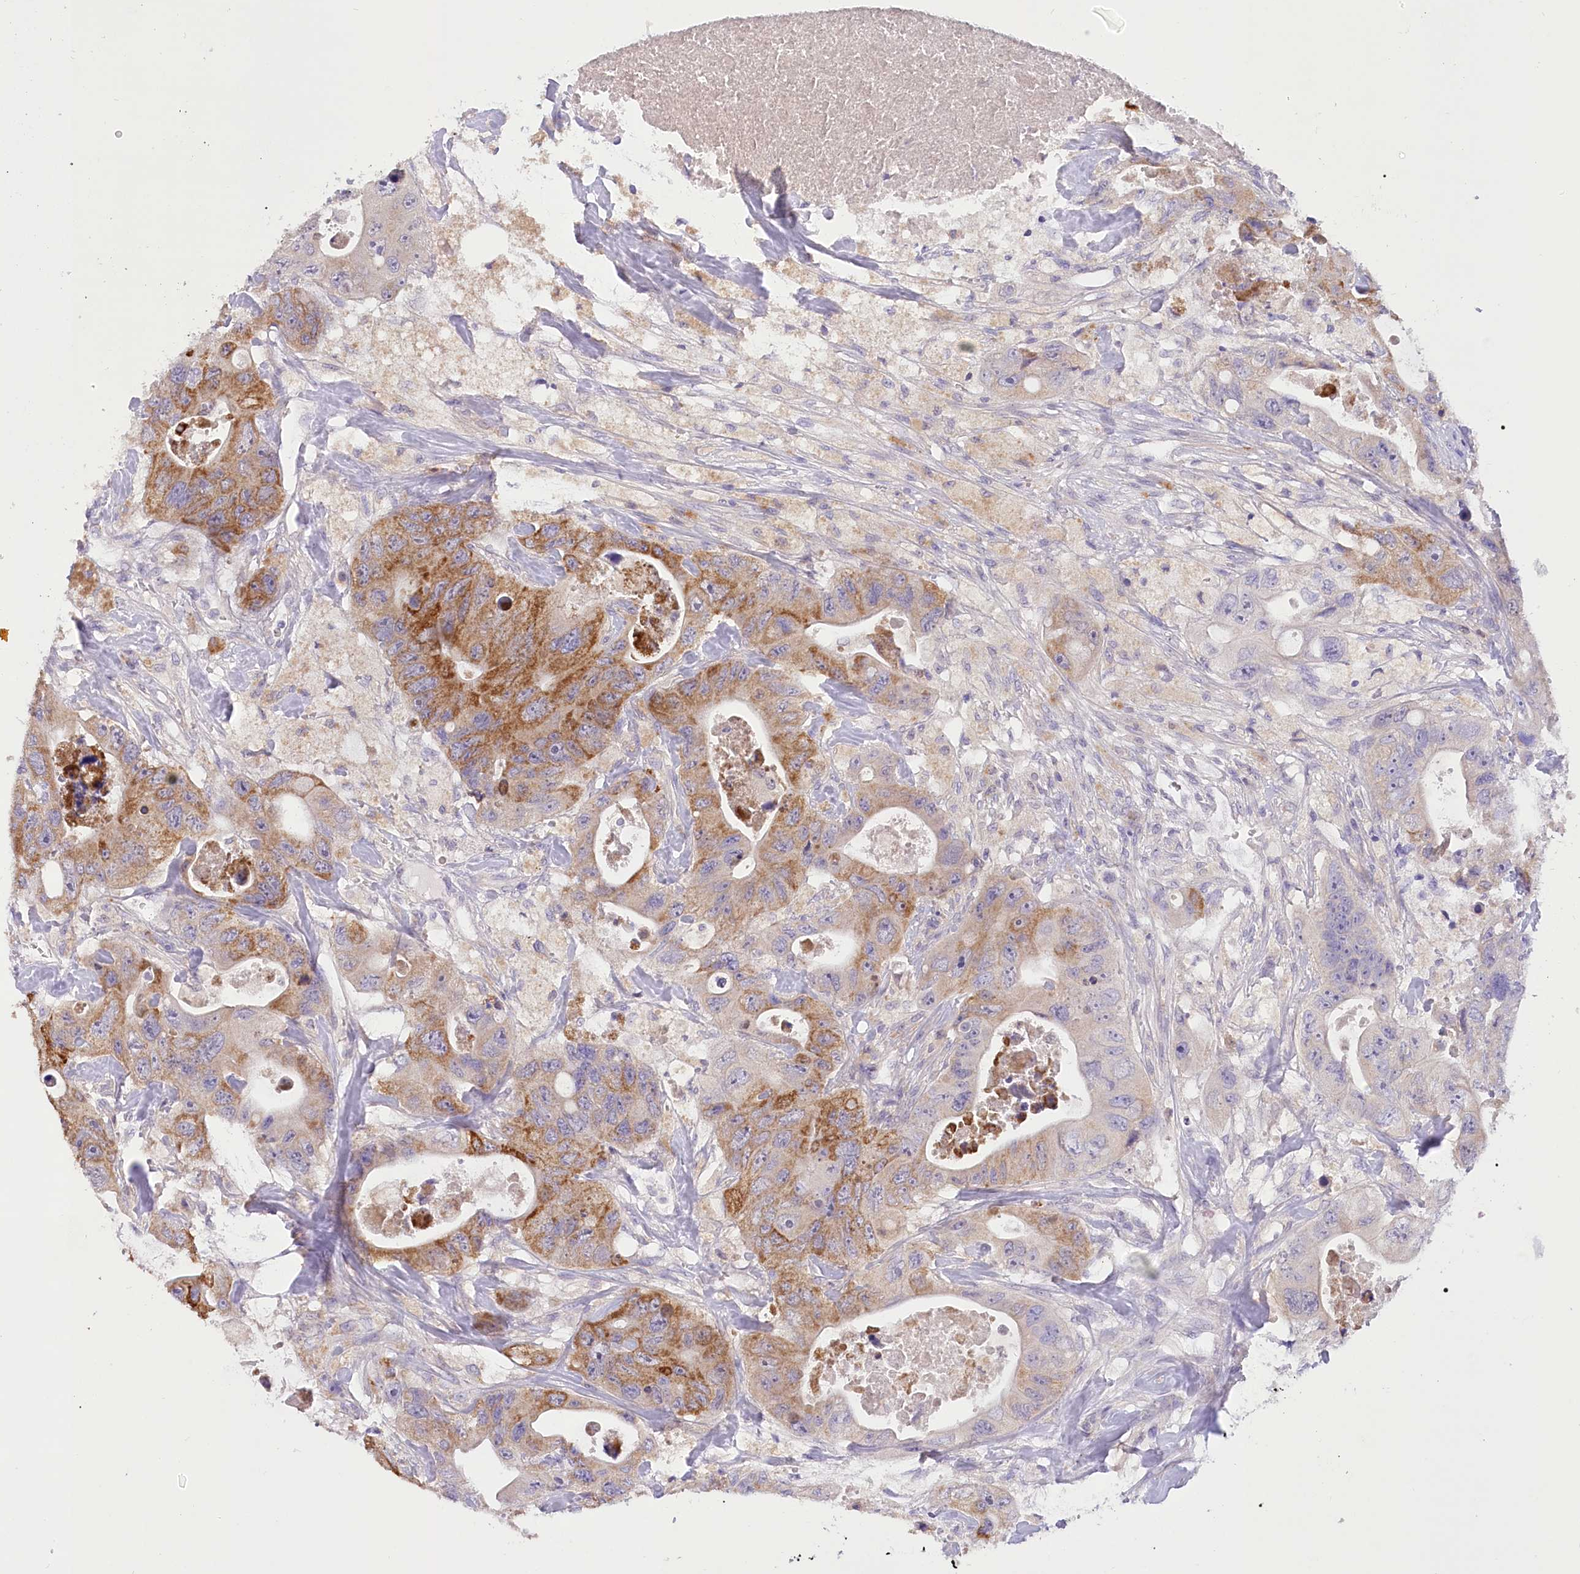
{"staining": {"intensity": "moderate", "quantity": "25%-75%", "location": "cytoplasmic/membranous"}, "tissue": "colorectal cancer", "cell_type": "Tumor cells", "image_type": "cancer", "snomed": [{"axis": "morphology", "description": "Adenocarcinoma, NOS"}, {"axis": "topography", "description": "Colon"}], "caption": "Tumor cells show medium levels of moderate cytoplasmic/membranous positivity in approximately 25%-75% of cells in colorectal cancer.", "gene": "DCUN1D1", "patient": {"sex": "female", "age": 46}}